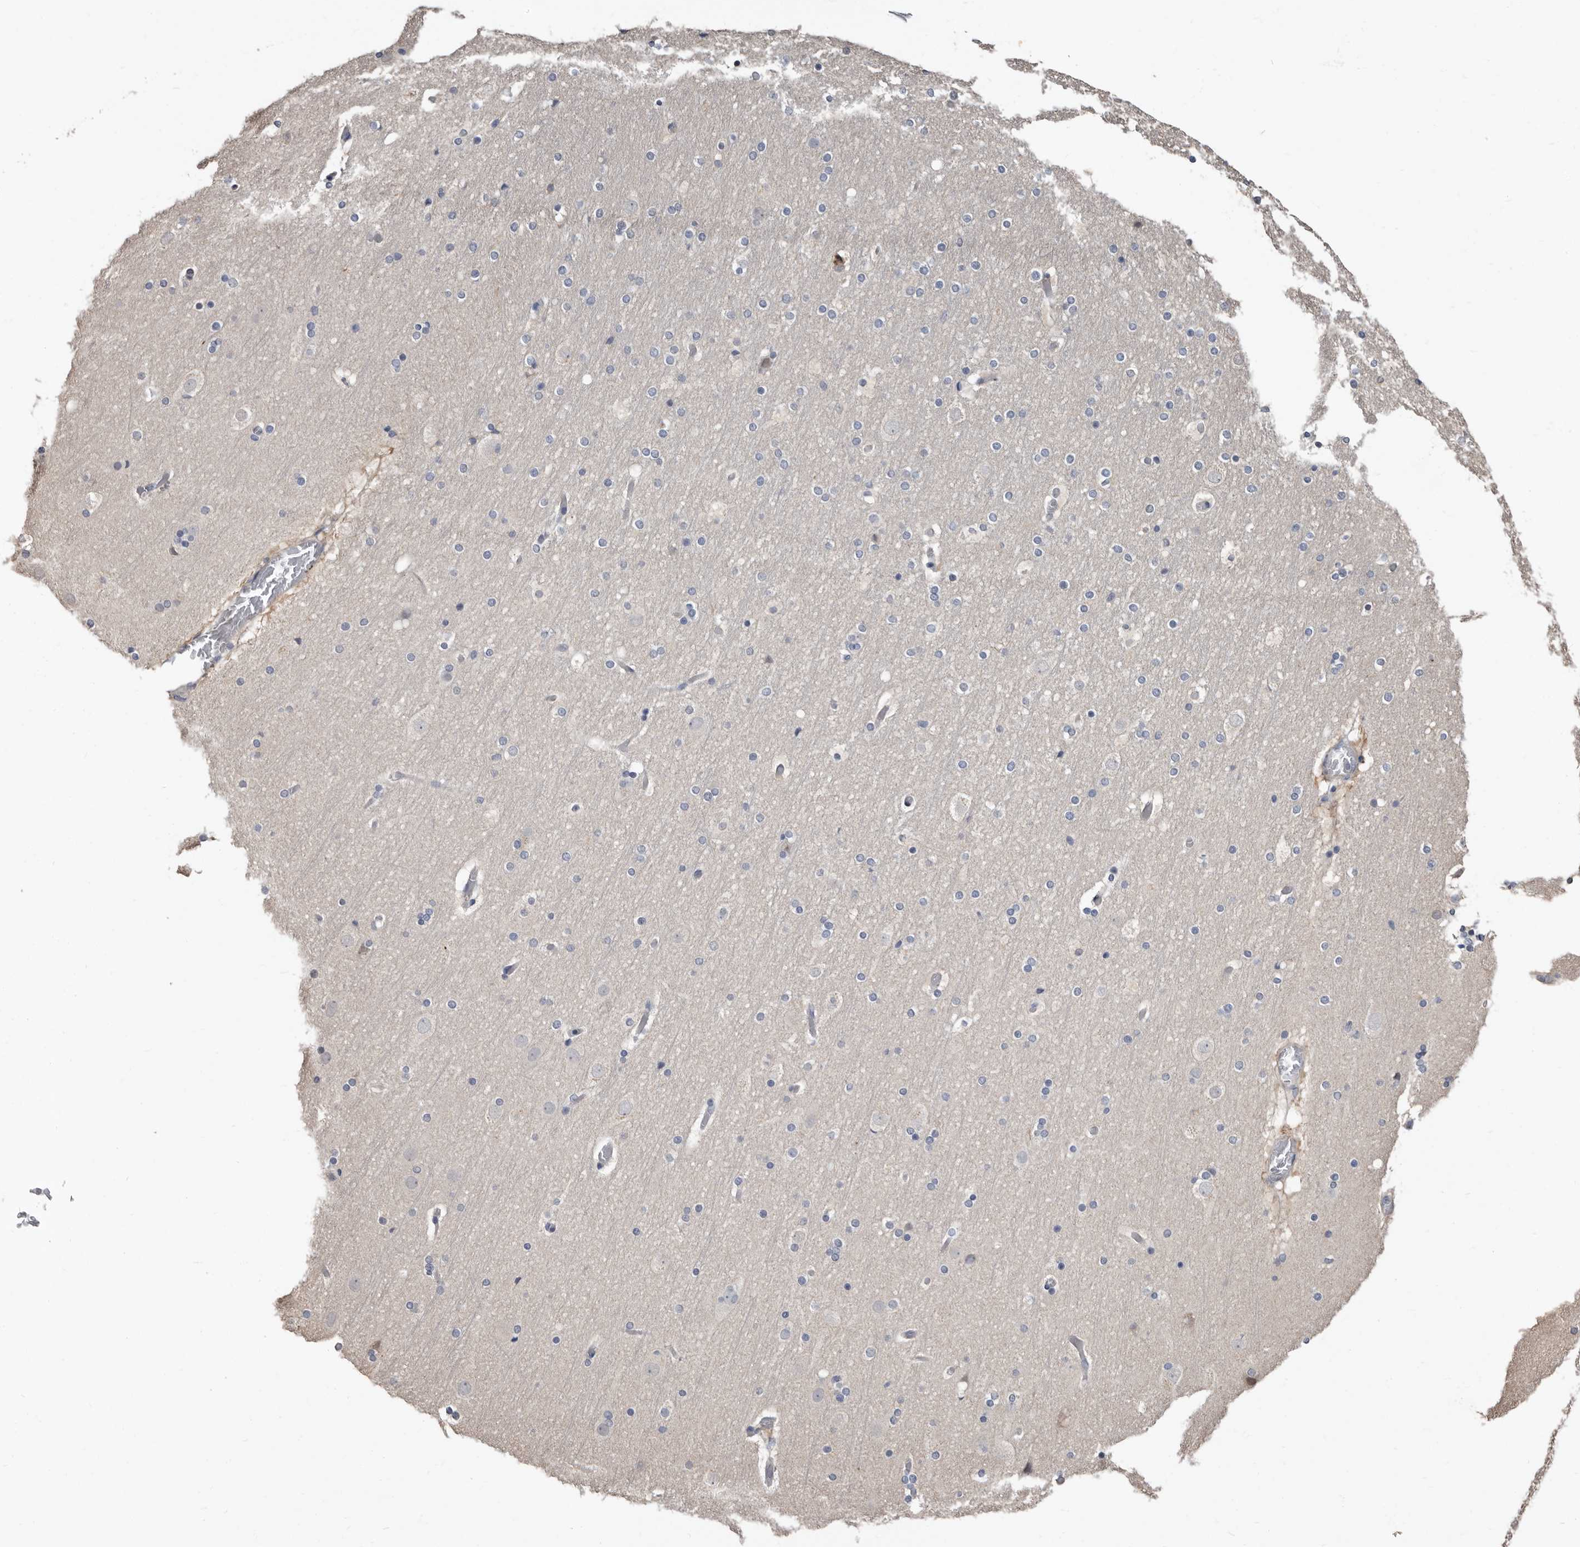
{"staining": {"intensity": "negative", "quantity": "none", "location": "none"}, "tissue": "cerebral cortex", "cell_type": "Endothelial cells", "image_type": "normal", "snomed": [{"axis": "morphology", "description": "Normal tissue, NOS"}, {"axis": "topography", "description": "Cerebral cortex"}], "caption": "Micrograph shows no significant protein staining in endothelial cells of benign cerebral cortex. (Brightfield microscopy of DAB (3,3'-diaminobenzidine) IHC at high magnification).", "gene": "MRPL18", "patient": {"sex": "male", "age": 57}}